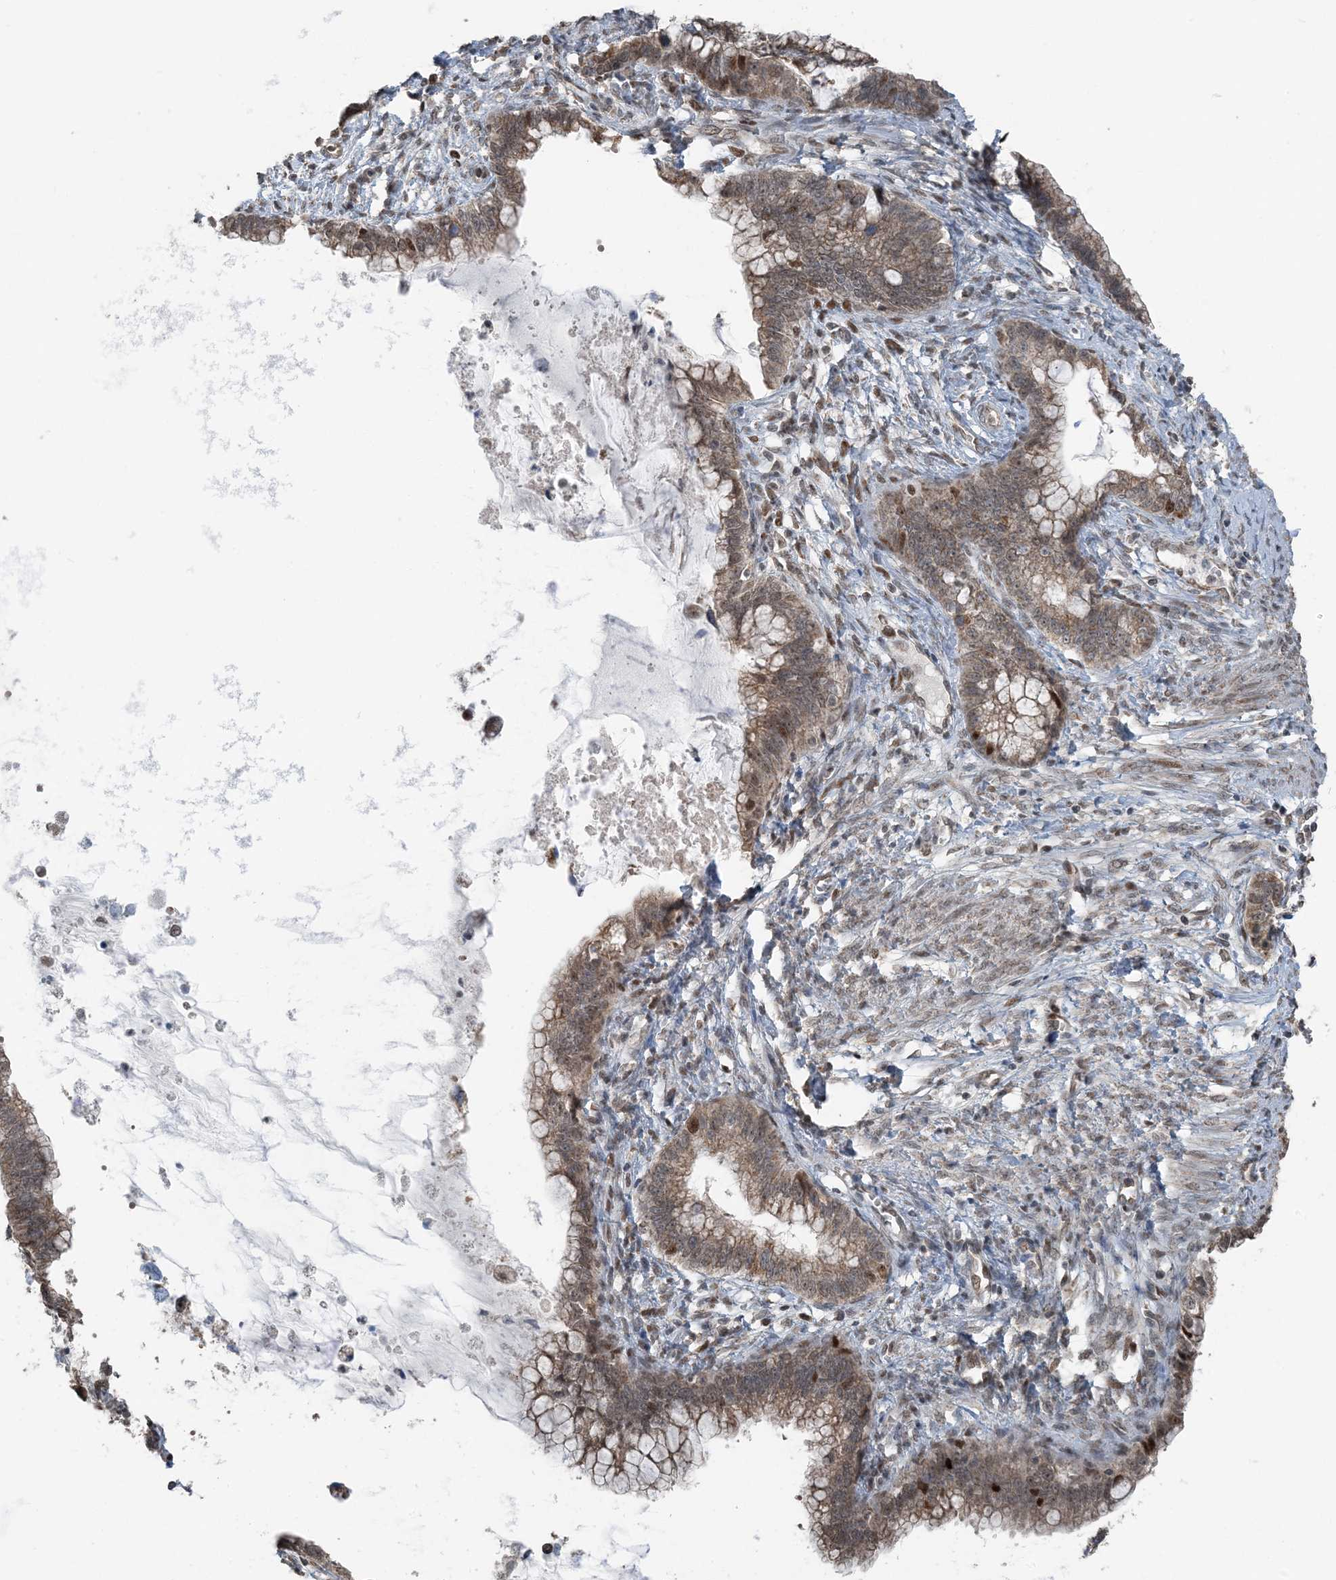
{"staining": {"intensity": "moderate", "quantity": ">75%", "location": "cytoplasmic/membranous"}, "tissue": "cervical cancer", "cell_type": "Tumor cells", "image_type": "cancer", "snomed": [{"axis": "morphology", "description": "Adenocarcinoma, NOS"}, {"axis": "topography", "description": "Cervix"}], "caption": "About >75% of tumor cells in cervical adenocarcinoma reveal moderate cytoplasmic/membranous protein positivity as visualized by brown immunohistochemical staining.", "gene": "PILRB", "patient": {"sex": "female", "age": 44}}